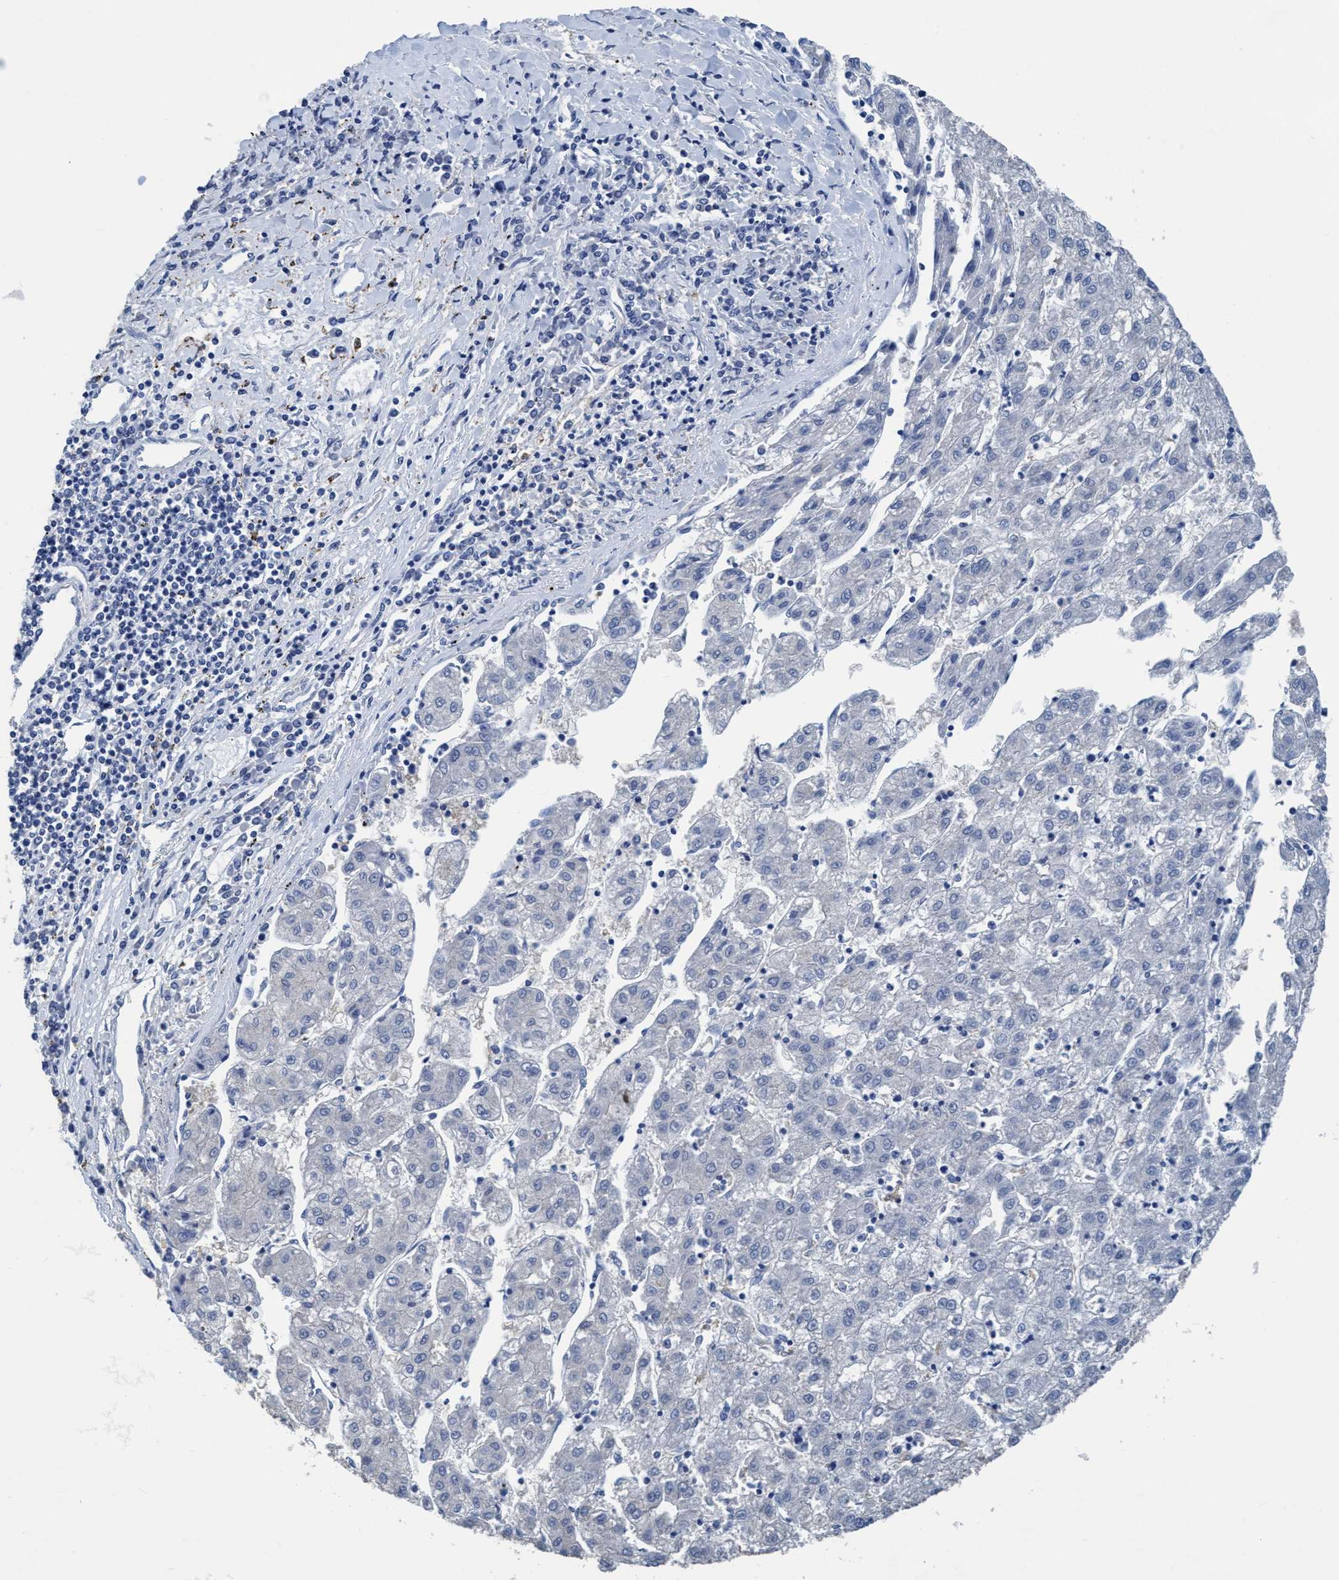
{"staining": {"intensity": "negative", "quantity": "none", "location": "none"}, "tissue": "liver cancer", "cell_type": "Tumor cells", "image_type": "cancer", "snomed": [{"axis": "morphology", "description": "Carcinoma, Hepatocellular, NOS"}, {"axis": "topography", "description": "Liver"}], "caption": "Immunohistochemical staining of liver hepatocellular carcinoma exhibits no significant positivity in tumor cells.", "gene": "DNAI1", "patient": {"sex": "male", "age": 72}}